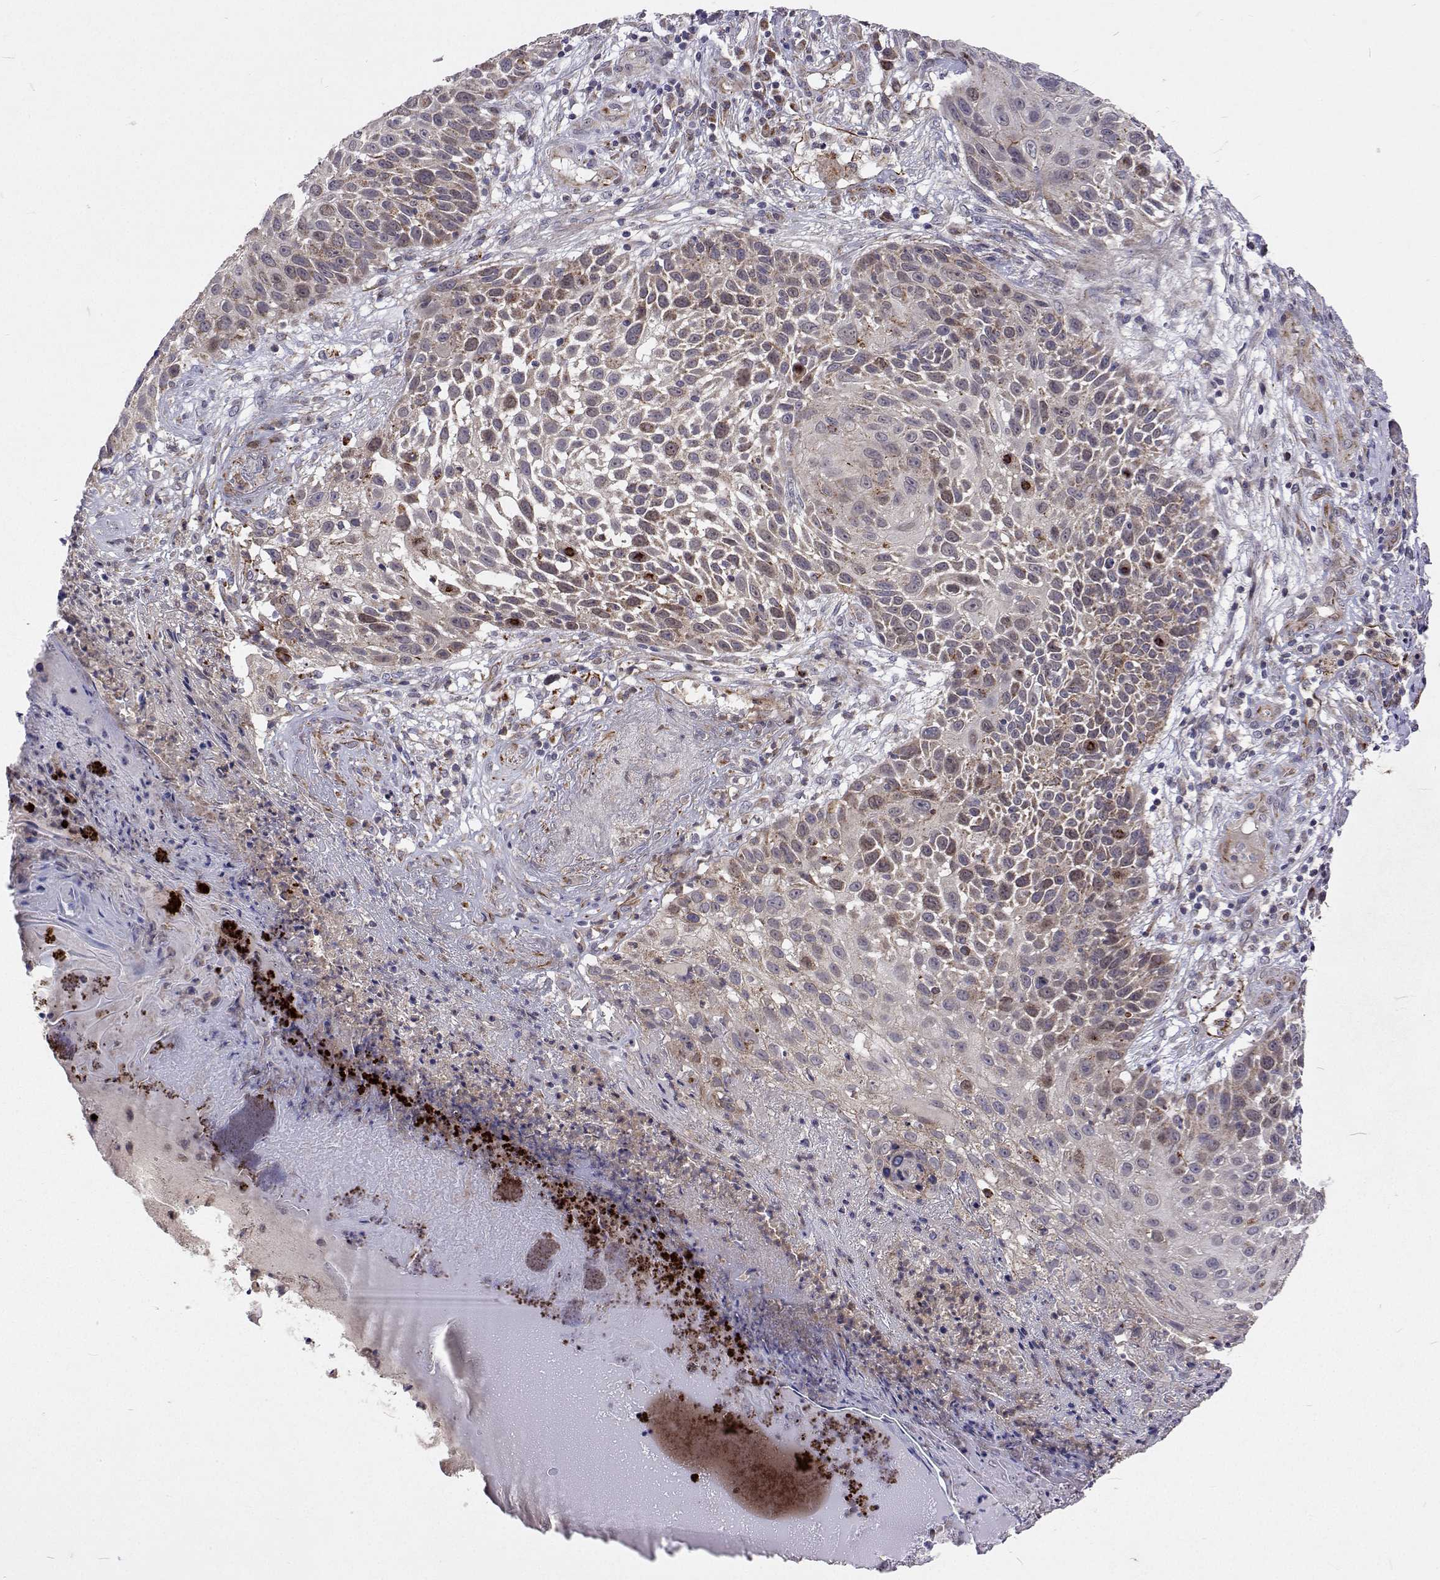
{"staining": {"intensity": "weak", "quantity": "25%-75%", "location": "cytoplasmic/membranous"}, "tissue": "skin cancer", "cell_type": "Tumor cells", "image_type": "cancer", "snomed": [{"axis": "morphology", "description": "Squamous cell carcinoma, NOS"}, {"axis": "topography", "description": "Skin"}], "caption": "The image demonstrates a brown stain indicating the presence of a protein in the cytoplasmic/membranous of tumor cells in skin cancer (squamous cell carcinoma).", "gene": "DHTKD1", "patient": {"sex": "male", "age": 92}}